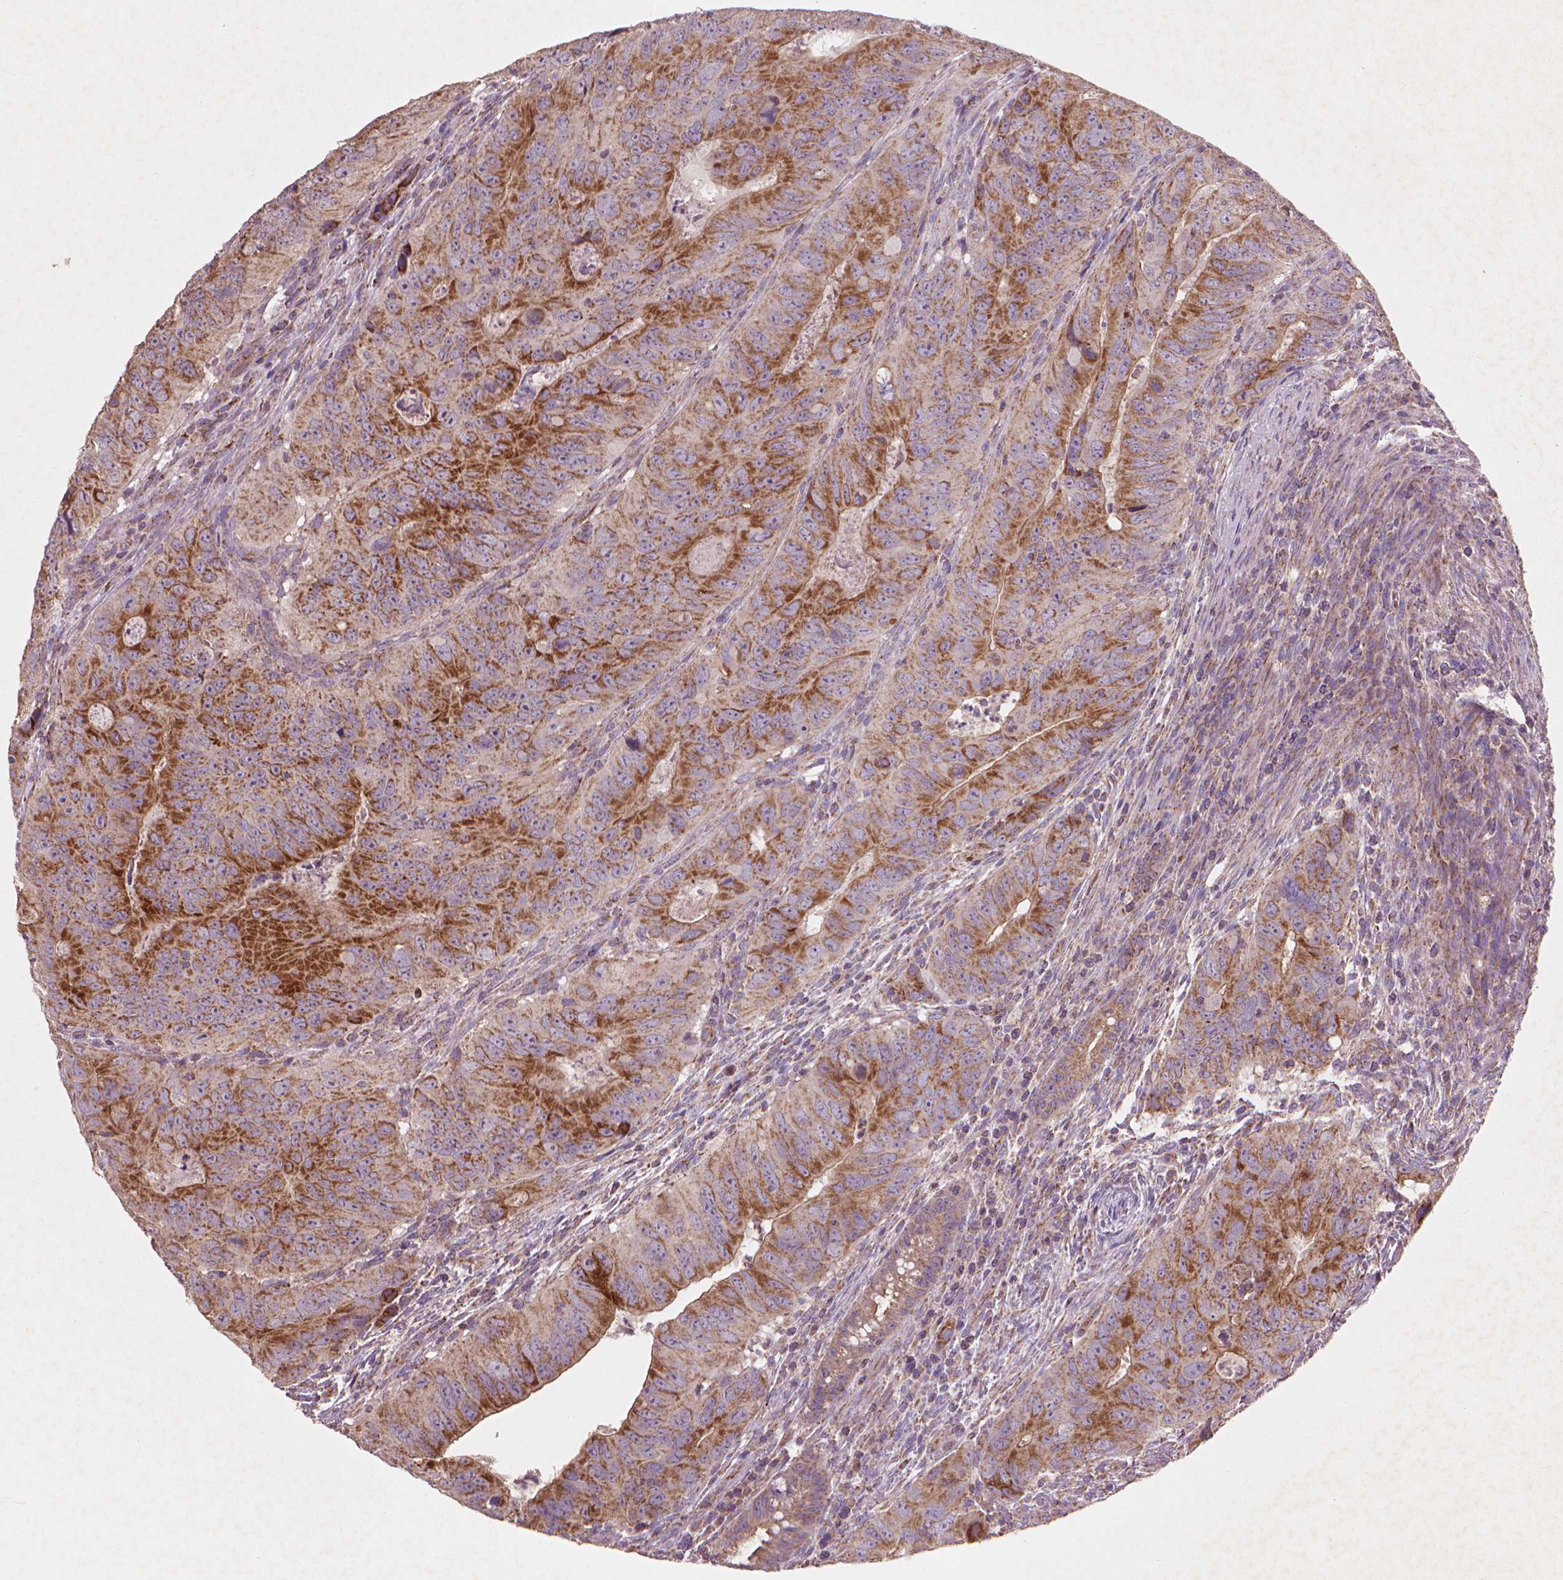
{"staining": {"intensity": "moderate", "quantity": ">75%", "location": "cytoplasmic/membranous"}, "tissue": "colorectal cancer", "cell_type": "Tumor cells", "image_type": "cancer", "snomed": [{"axis": "morphology", "description": "Adenocarcinoma, NOS"}, {"axis": "topography", "description": "Colon"}], "caption": "Human colorectal cancer (adenocarcinoma) stained with a brown dye demonstrates moderate cytoplasmic/membranous positive expression in approximately >75% of tumor cells.", "gene": "NLRX1", "patient": {"sex": "male", "age": 79}}